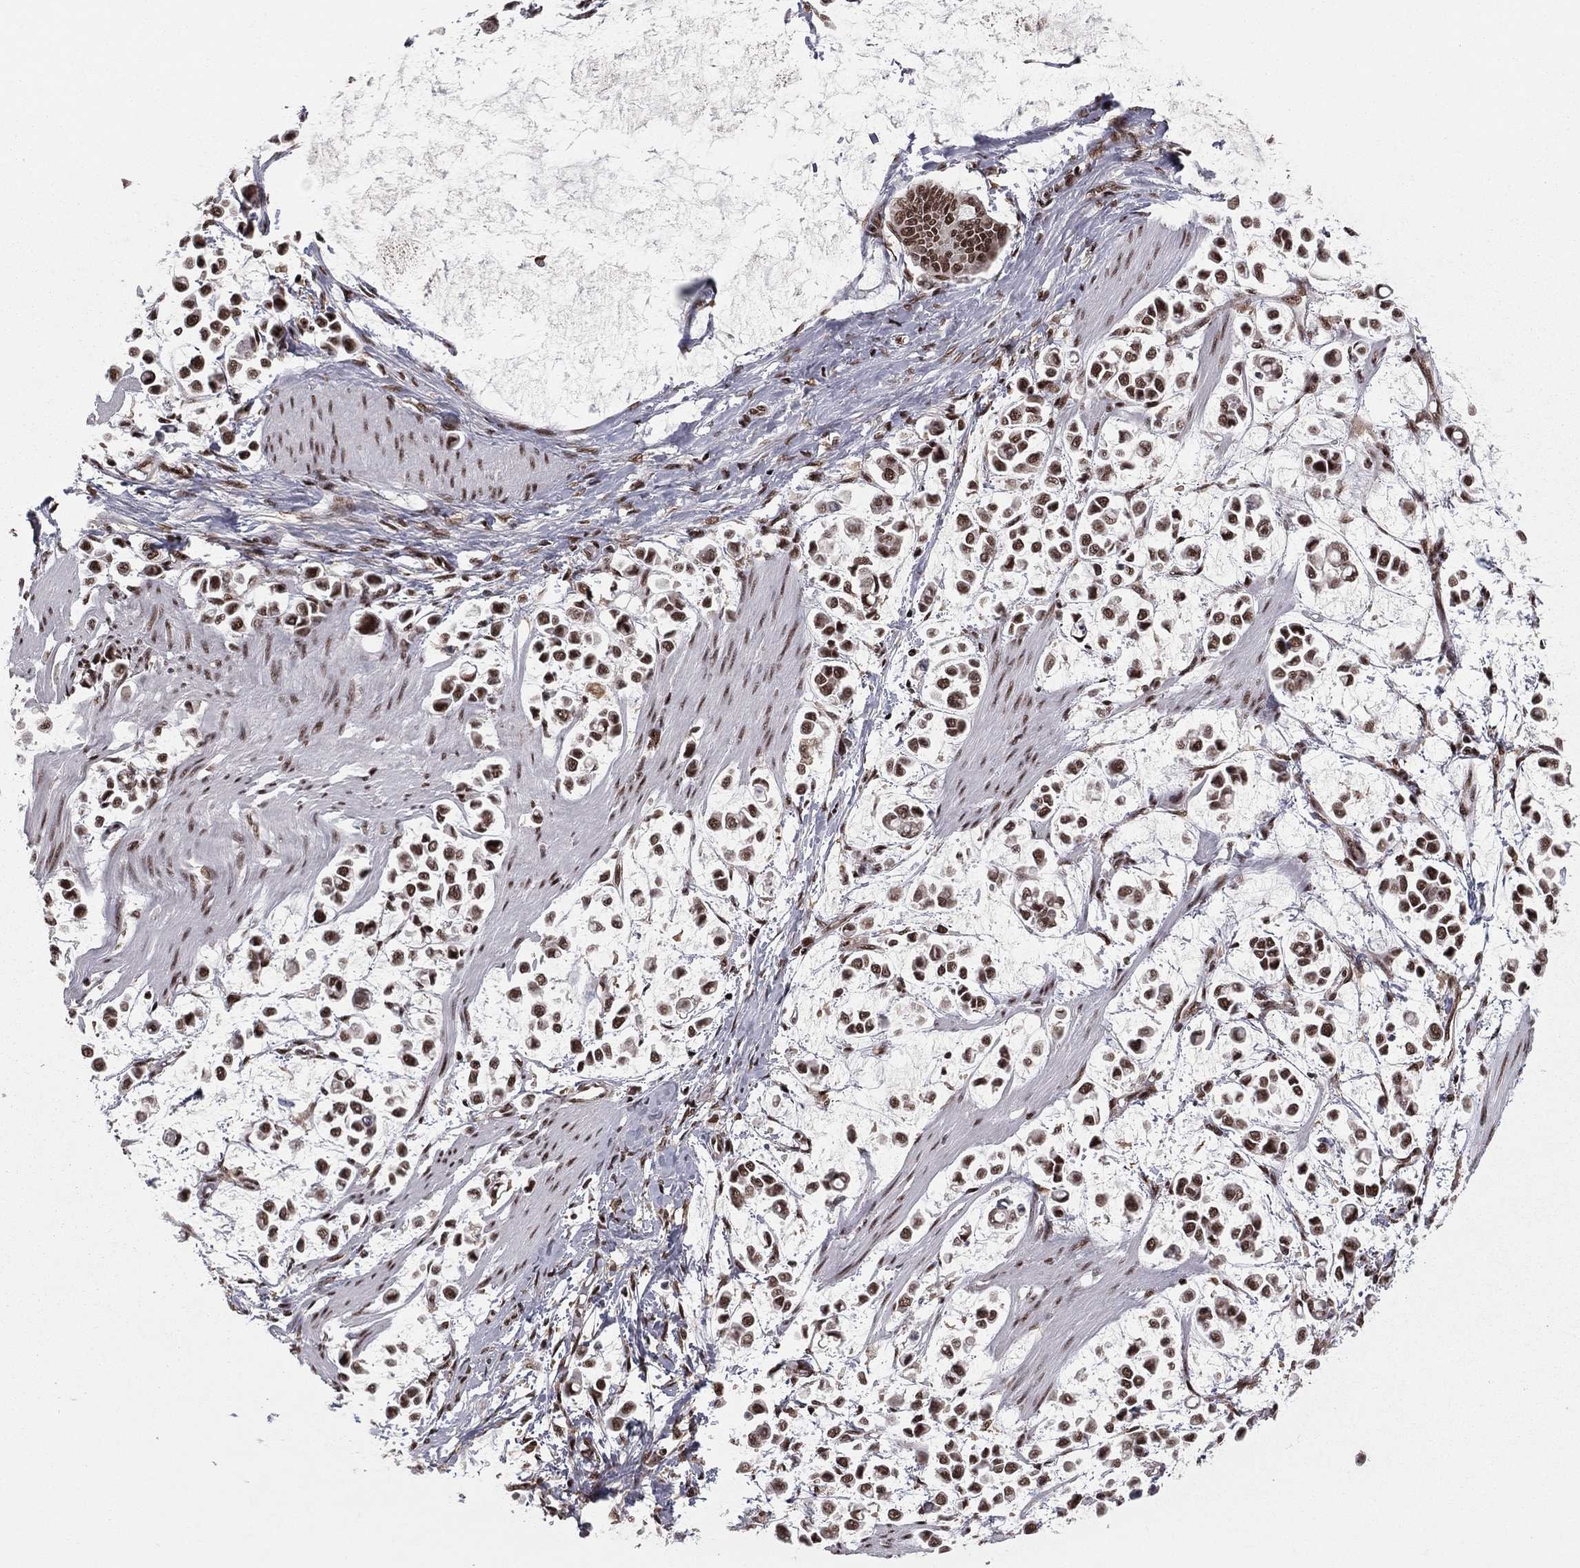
{"staining": {"intensity": "moderate", "quantity": ">75%", "location": "nuclear"}, "tissue": "stomach cancer", "cell_type": "Tumor cells", "image_type": "cancer", "snomed": [{"axis": "morphology", "description": "Adenocarcinoma, NOS"}, {"axis": "topography", "description": "Stomach"}], "caption": "Brown immunohistochemical staining in stomach cancer (adenocarcinoma) reveals moderate nuclear expression in about >75% of tumor cells.", "gene": "NFYB", "patient": {"sex": "male", "age": 82}}